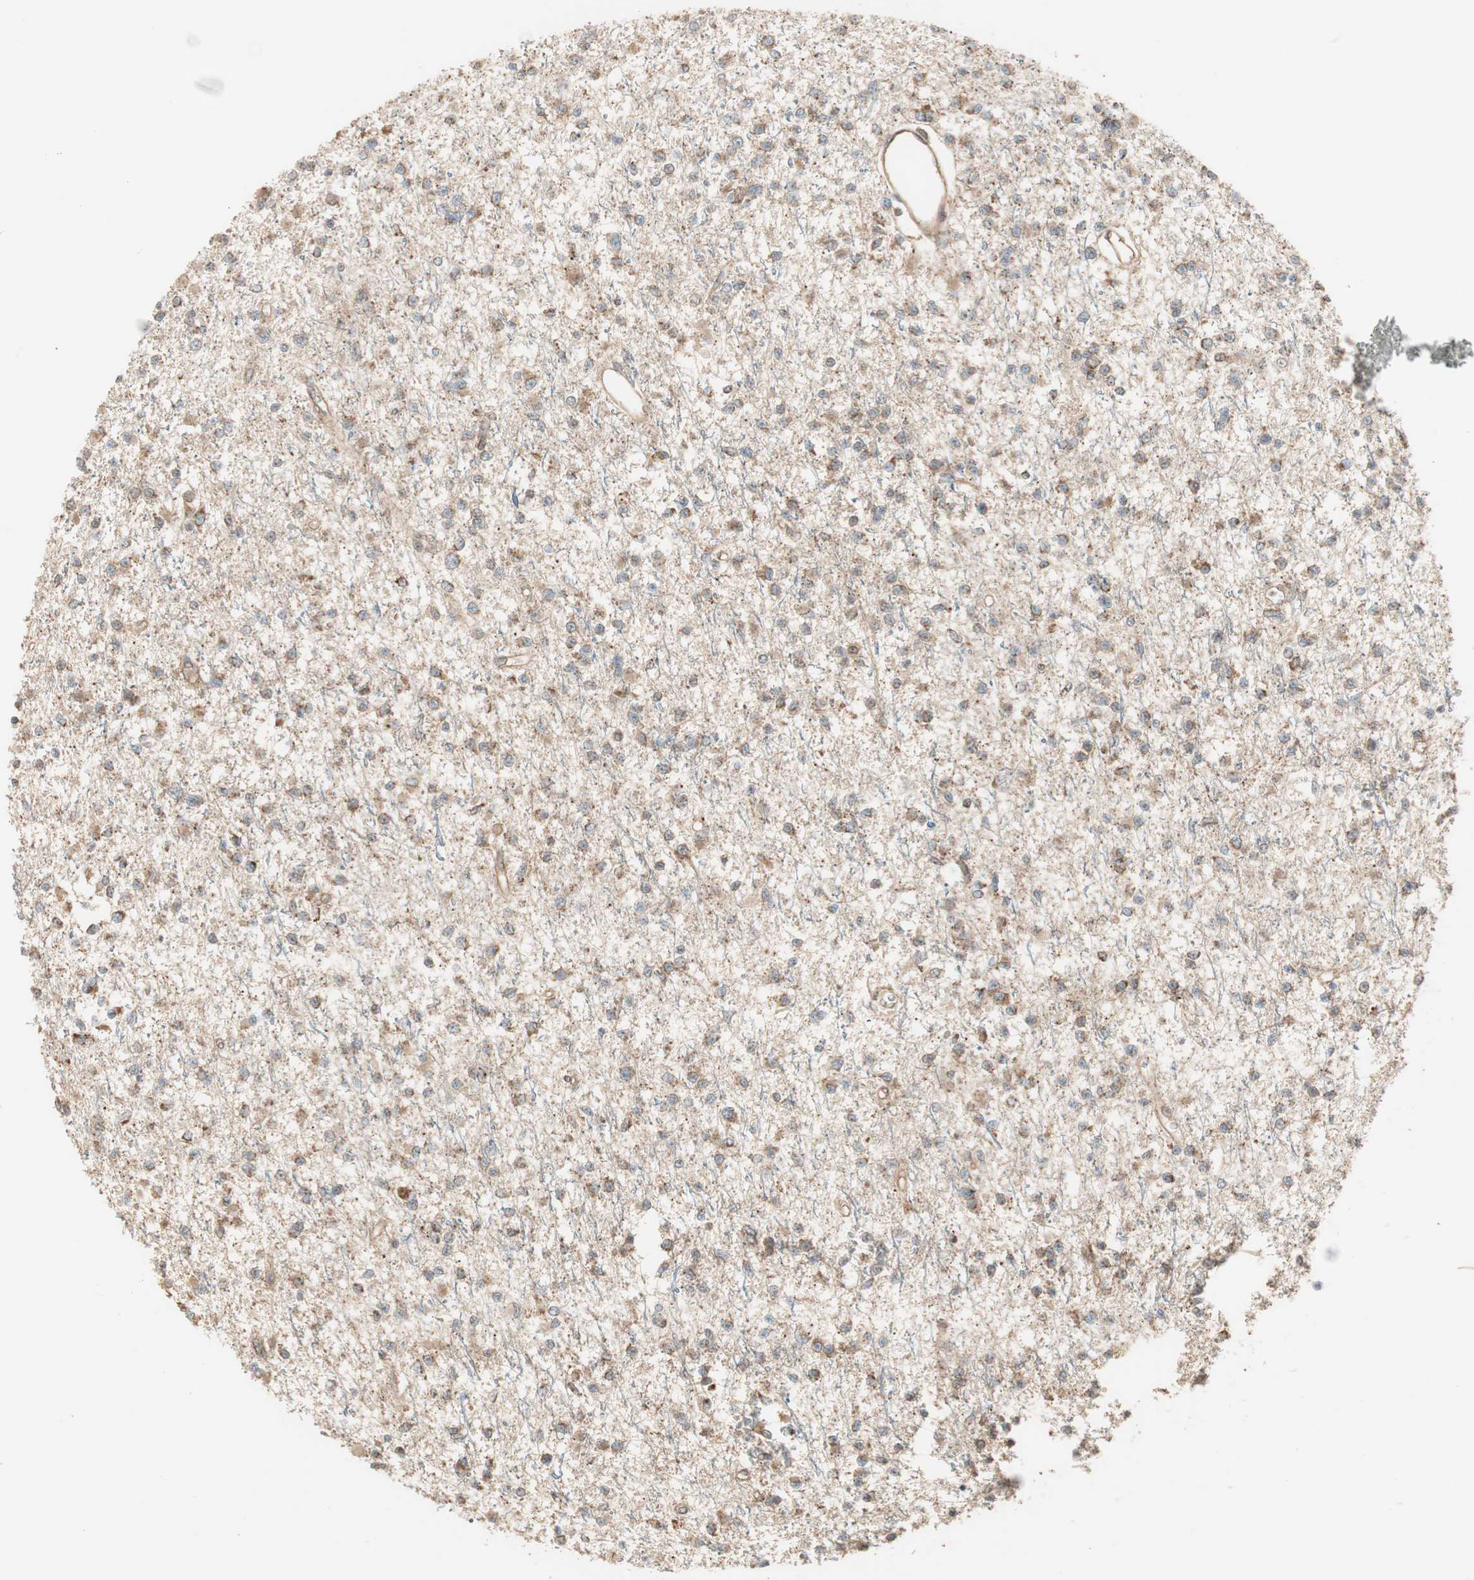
{"staining": {"intensity": "moderate", "quantity": ">75%", "location": "cytoplasmic/membranous"}, "tissue": "glioma", "cell_type": "Tumor cells", "image_type": "cancer", "snomed": [{"axis": "morphology", "description": "Glioma, malignant, Low grade"}, {"axis": "topography", "description": "Brain"}], "caption": "Brown immunohistochemical staining in human malignant glioma (low-grade) displays moderate cytoplasmic/membranous positivity in about >75% of tumor cells. The staining was performed using DAB (3,3'-diaminobenzidine) to visualize the protein expression in brown, while the nuclei were stained in blue with hematoxylin (Magnification: 20x).", "gene": "CTTNBP2NL", "patient": {"sex": "female", "age": 22}}